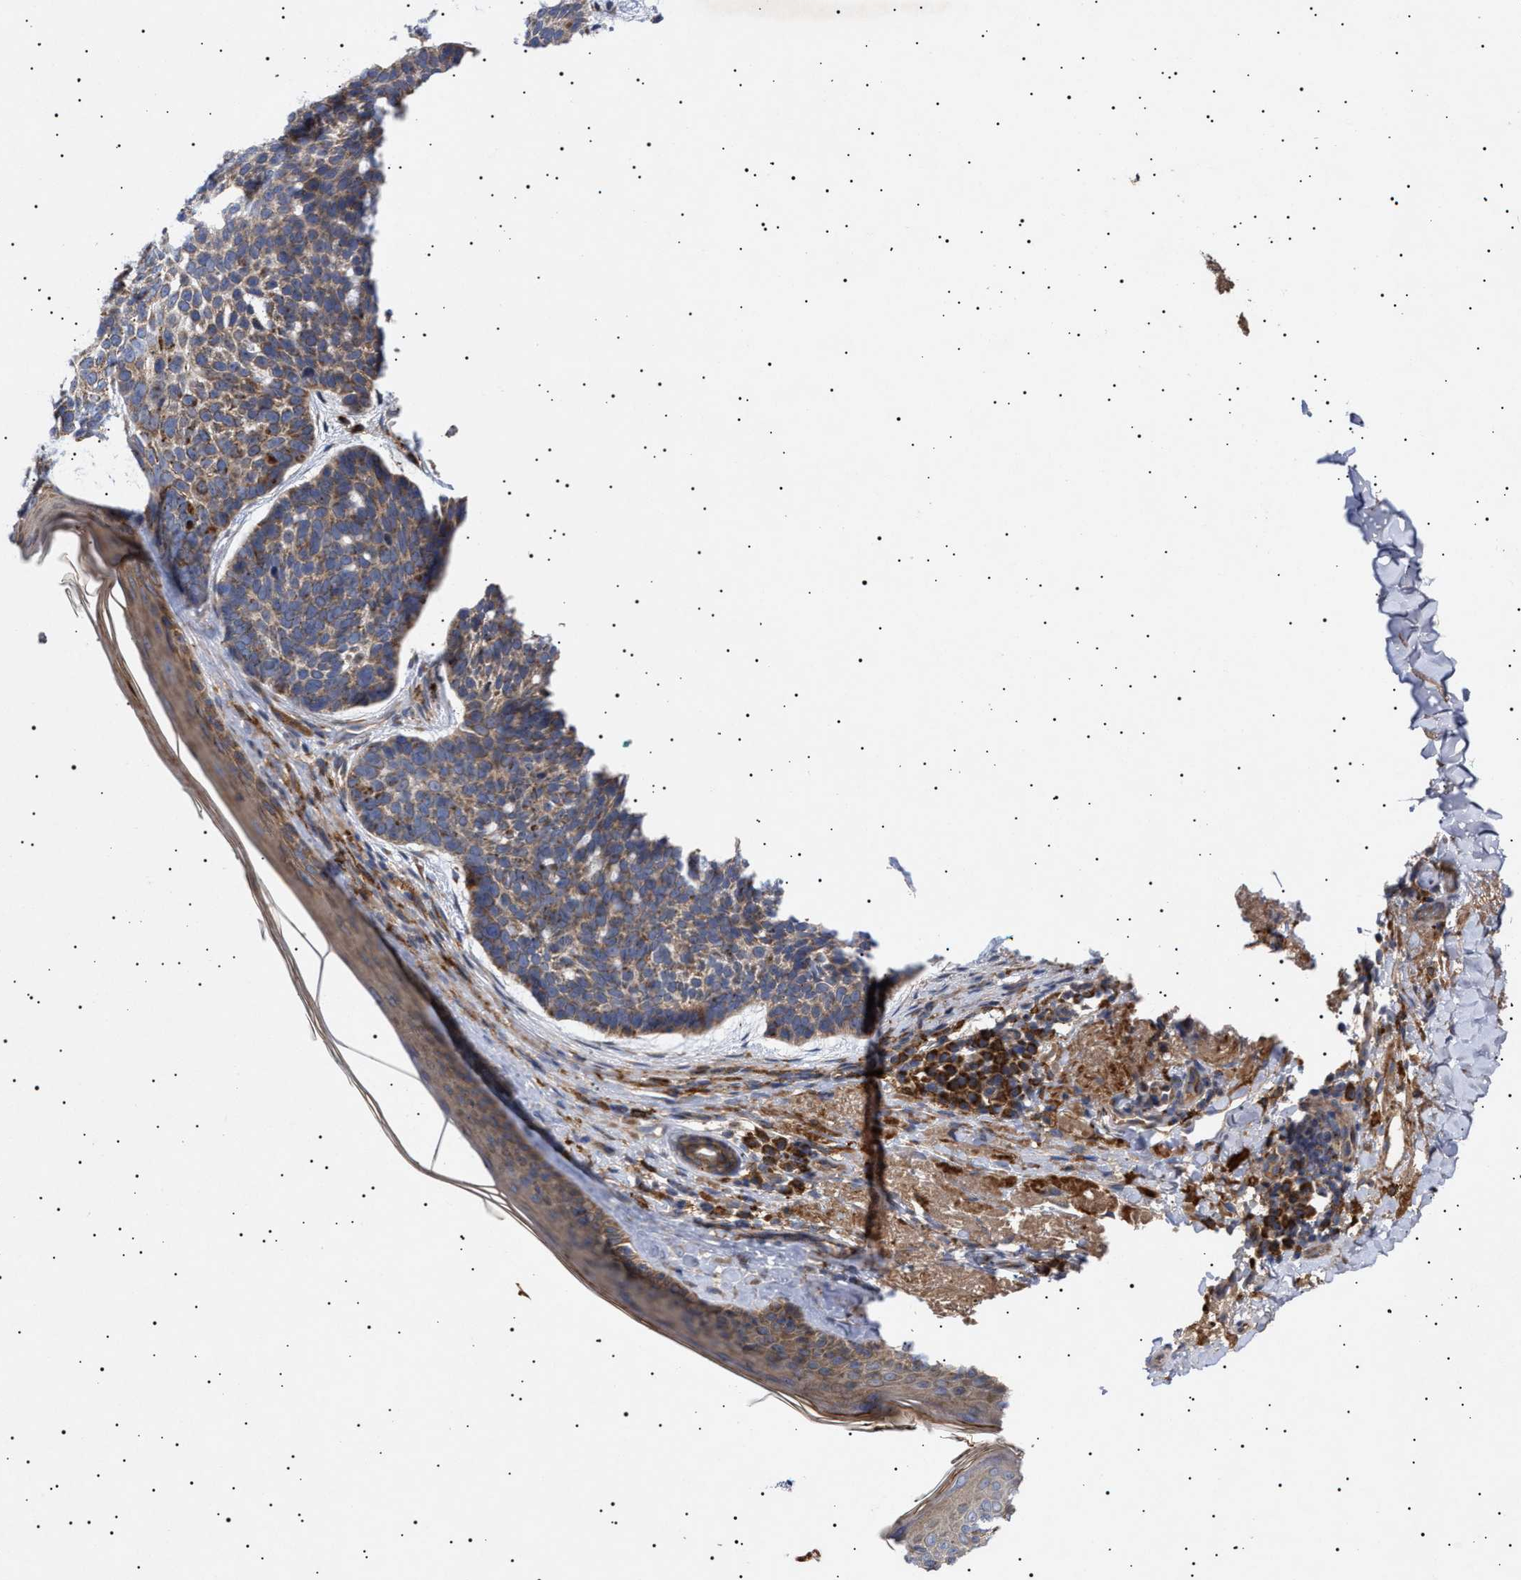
{"staining": {"intensity": "moderate", "quantity": ">75%", "location": "cytoplasmic/membranous"}, "tissue": "skin cancer", "cell_type": "Tumor cells", "image_type": "cancer", "snomed": [{"axis": "morphology", "description": "Basal cell carcinoma"}, {"axis": "topography", "description": "Skin"}, {"axis": "topography", "description": "Skin of head"}], "caption": "Moderate cytoplasmic/membranous positivity is seen in about >75% of tumor cells in skin basal cell carcinoma.", "gene": "MRPL10", "patient": {"sex": "female", "age": 85}}